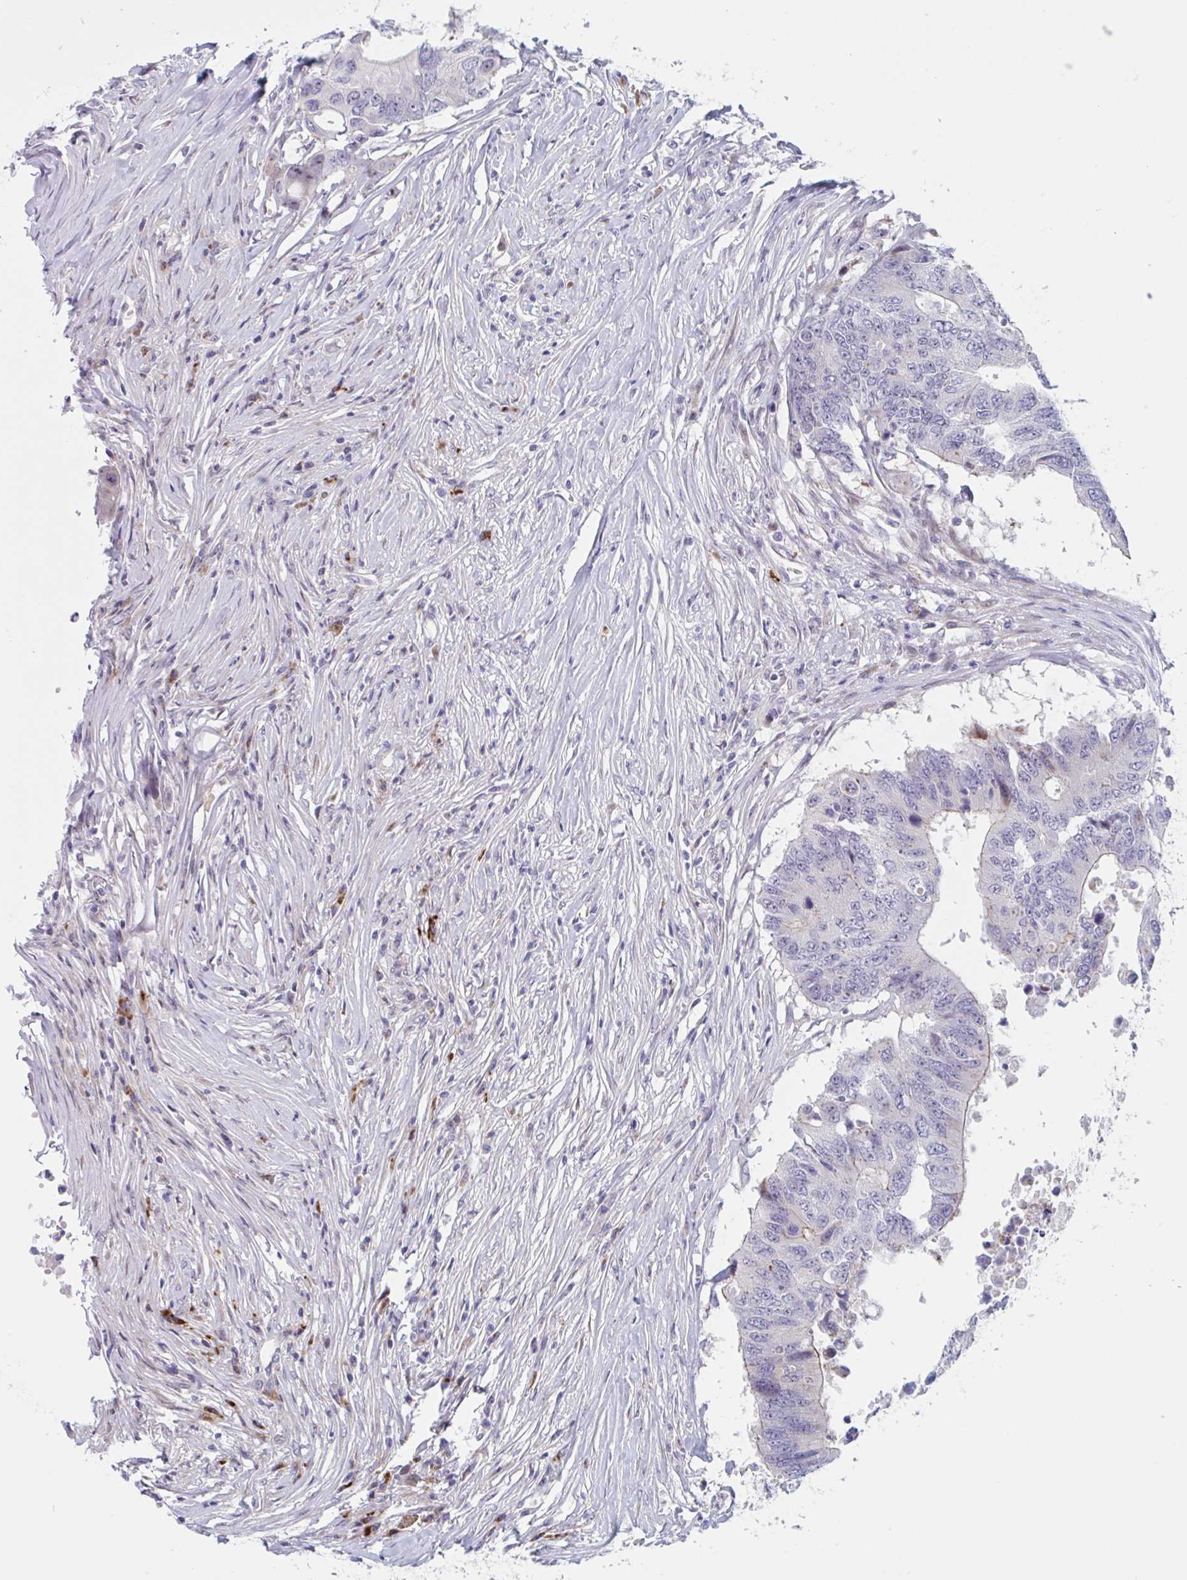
{"staining": {"intensity": "weak", "quantity": "<25%", "location": "cytoplasmic/membranous"}, "tissue": "colorectal cancer", "cell_type": "Tumor cells", "image_type": "cancer", "snomed": [{"axis": "morphology", "description": "Adenocarcinoma, NOS"}, {"axis": "topography", "description": "Colon"}], "caption": "Immunohistochemical staining of colorectal cancer exhibits no significant staining in tumor cells. The staining is performed using DAB brown chromogen with nuclei counter-stained in using hematoxylin.", "gene": "DUXA", "patient": {"sex": "male", "age": 71}}